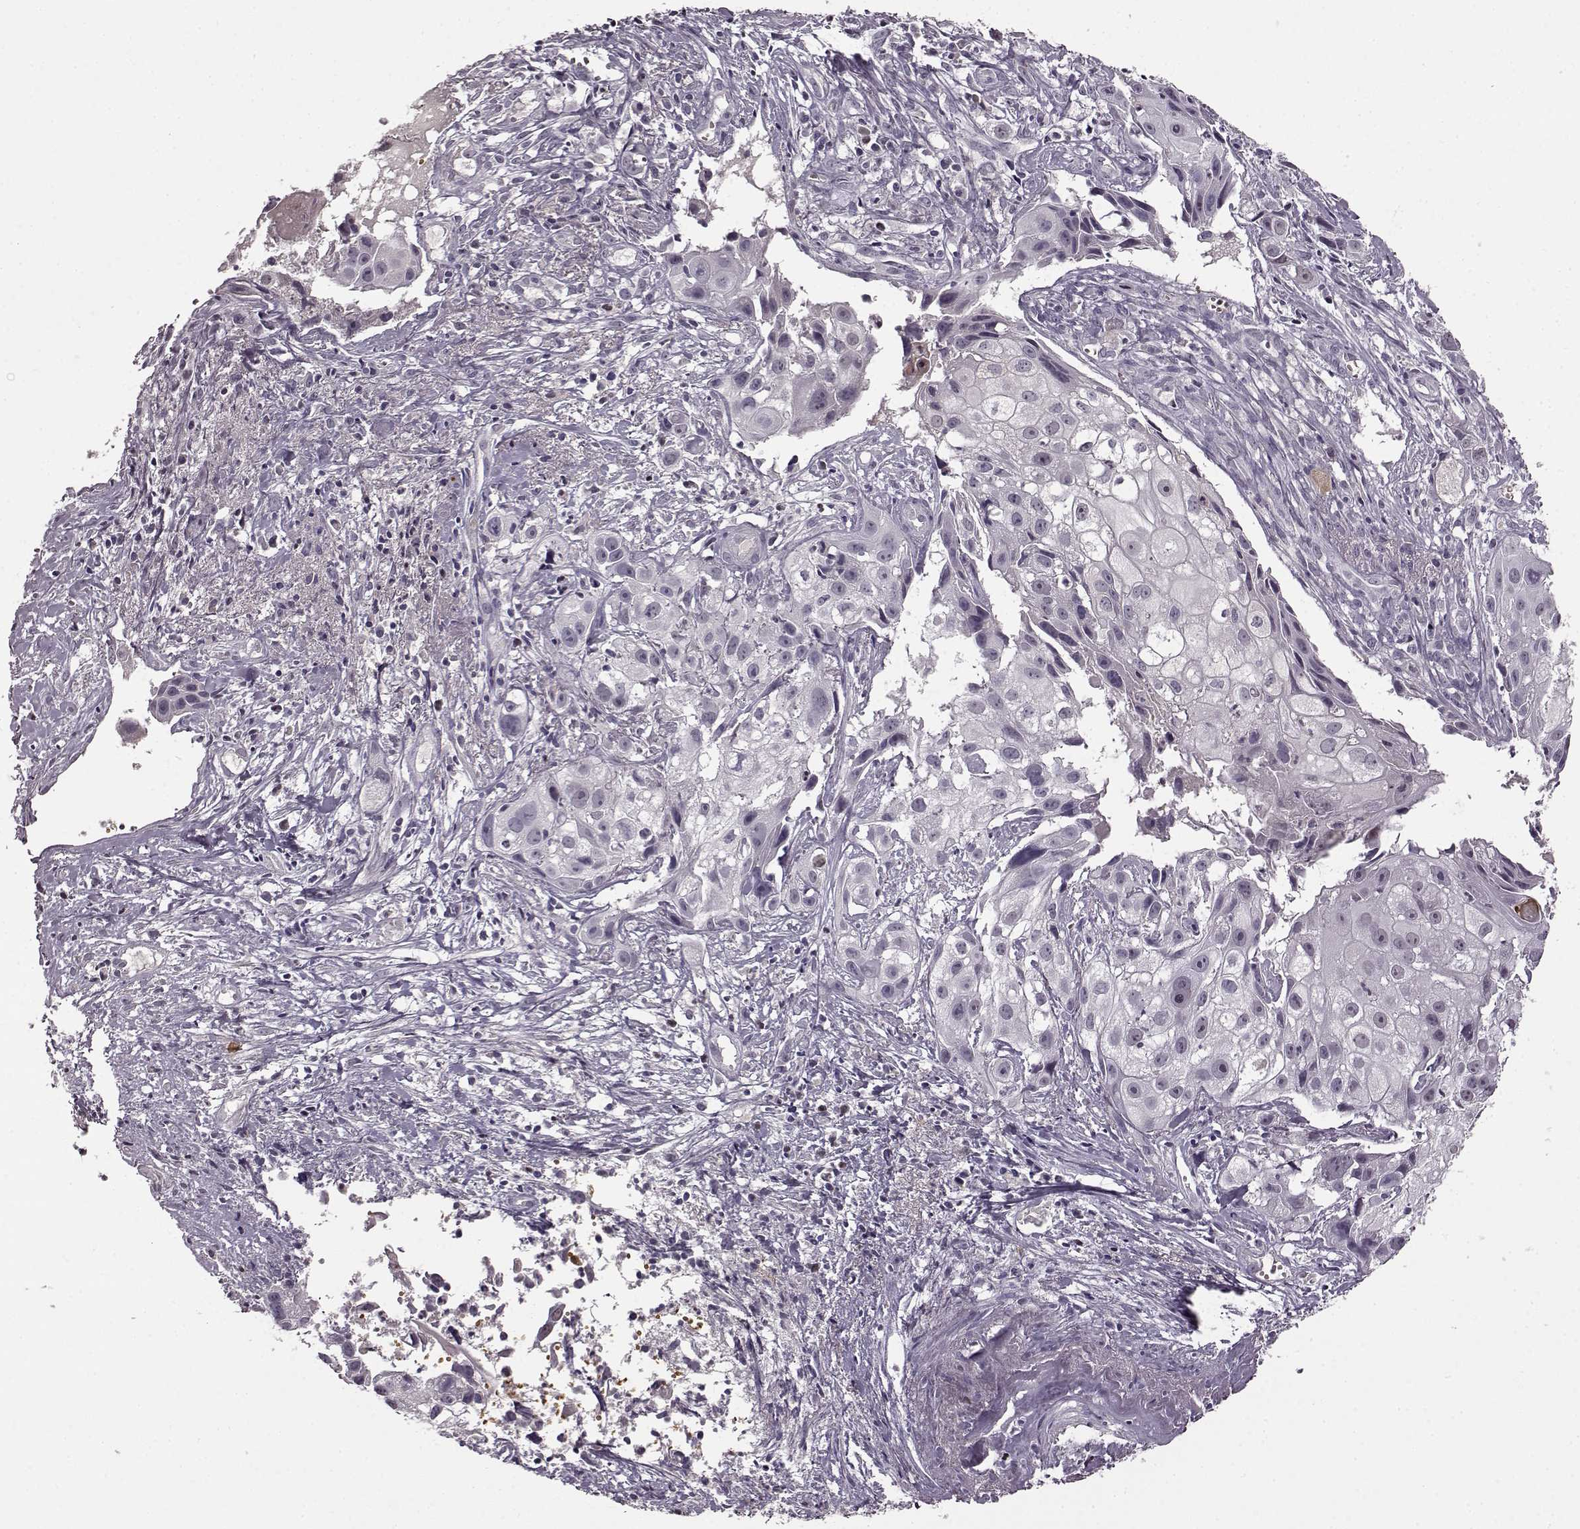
{"staining": {"intensity": "negative", "quantity": "none", "location": "none"}, "tissue": "cervical cancer", "cell_type": "Tumor cells", "image_type": "cancer", "snomed": [{"axis": "morphology", "description": "Squamous cell carcinoma, NOS"}, {"axis": "topography", "description": "Cervix"}], "caption": "There is no significant staining in tumor cells of squamous cell carcinoma (cervical). (DAB (3,3'-diaminobenzidine) immunohistochemistry with hematoxylin counter stain).", "gene": "CNGA3", "patient": {"sex": "female", "age": 53}}